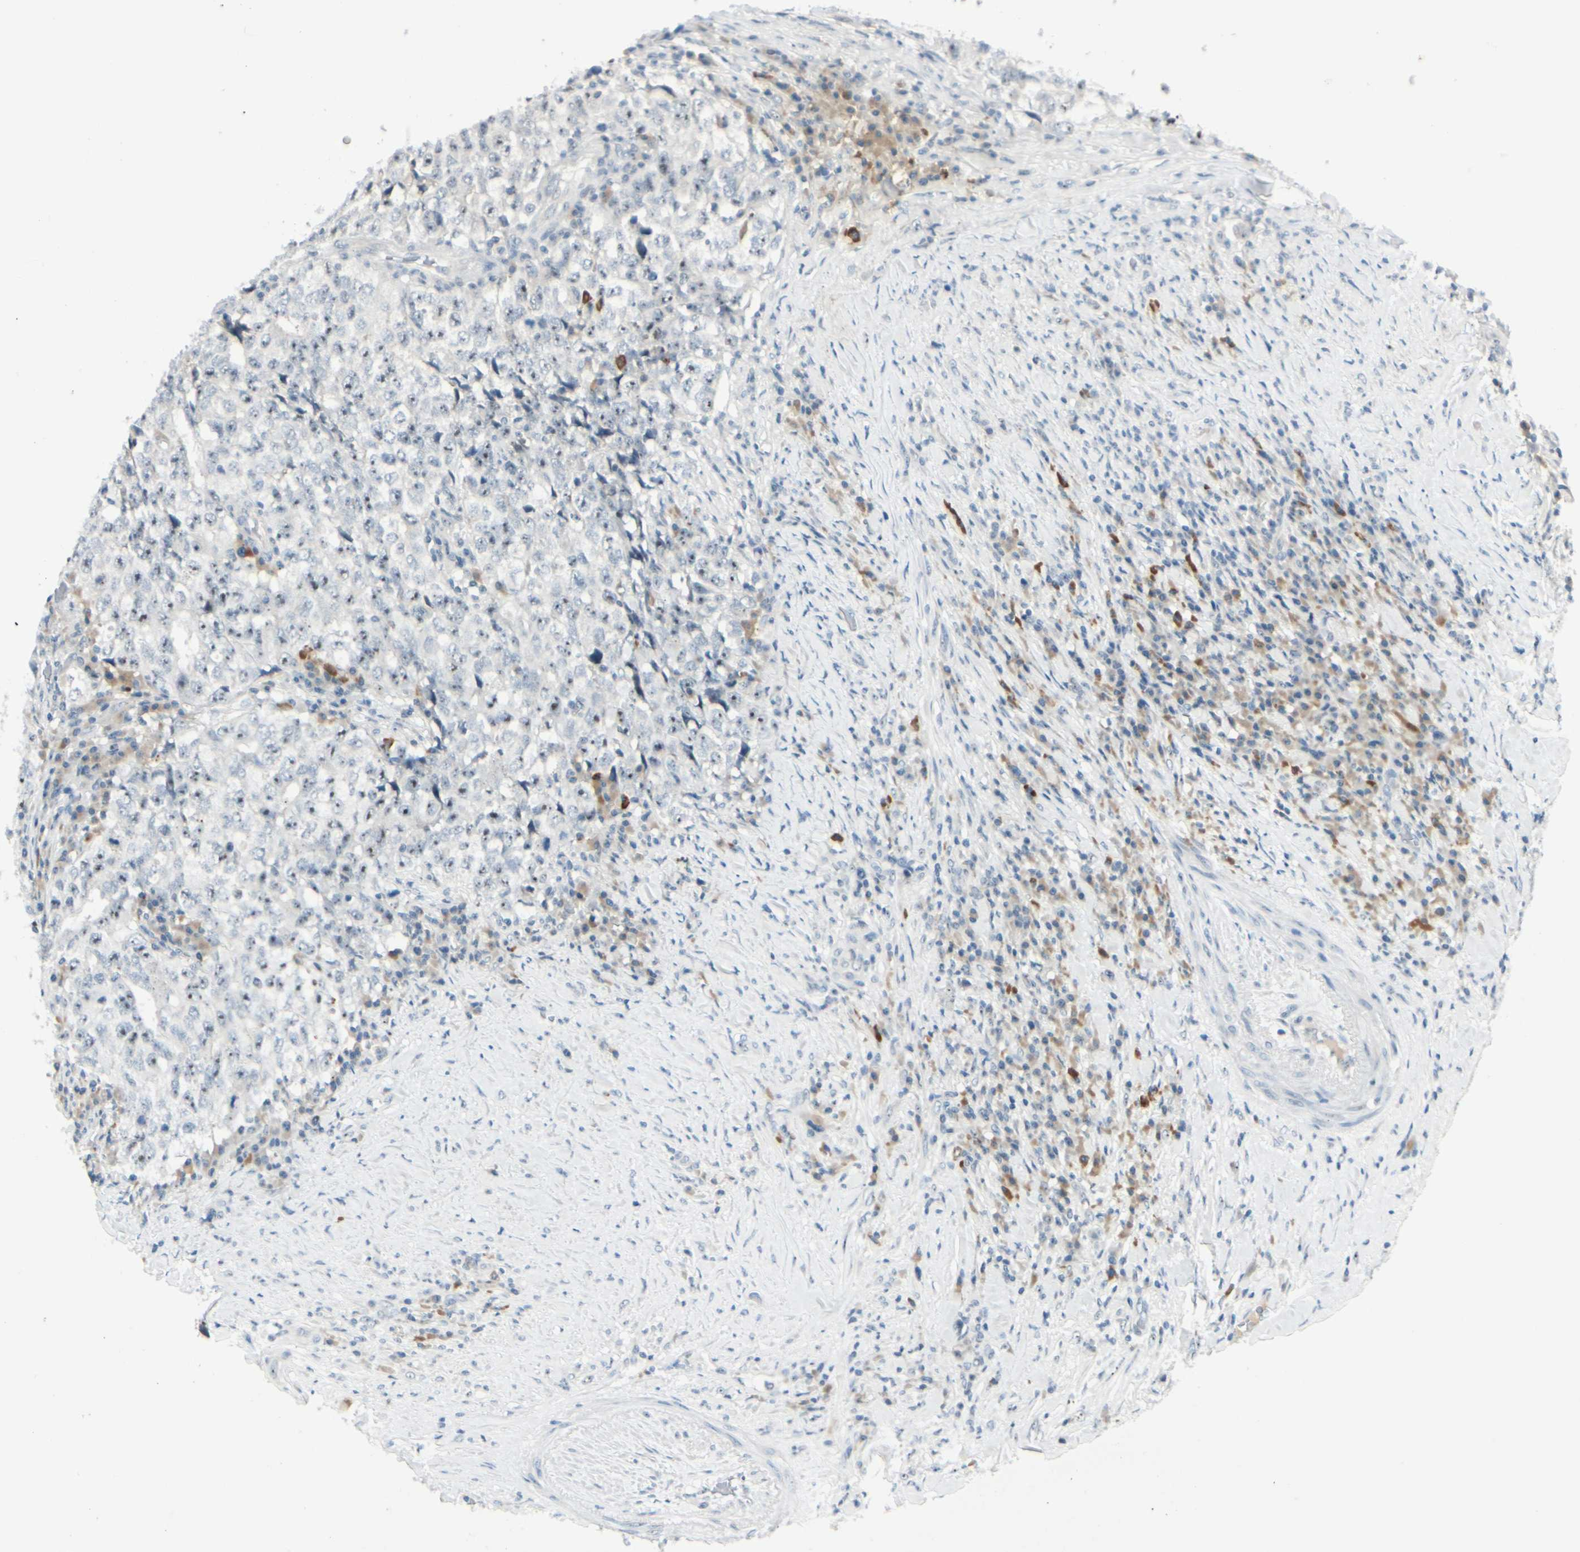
{"staining": {"intensity": "moderate", "quantity": "25%-75%", "location": "nuclear"}, "tissue": "testis cancer", "cell_type": "Tumor cells", "image_type": "cancer", "snomed": [{"axis": "morphology", "description": "Necrosis, NOS"}, {"axis": "morphology", "description": "Carcinoma, Embryonal, NOS"}, {"axis": "topography", "description": "Testis"}], "caption": "Approximately 25%-75% of tumor cells in human testis embryonal carcinoma demonstrate moderate nuclear protein expression as visualized by brown immunohistochemical staining.", "gene": "ZSCAN1", "patient": {"sex": "male", "age": 19}}